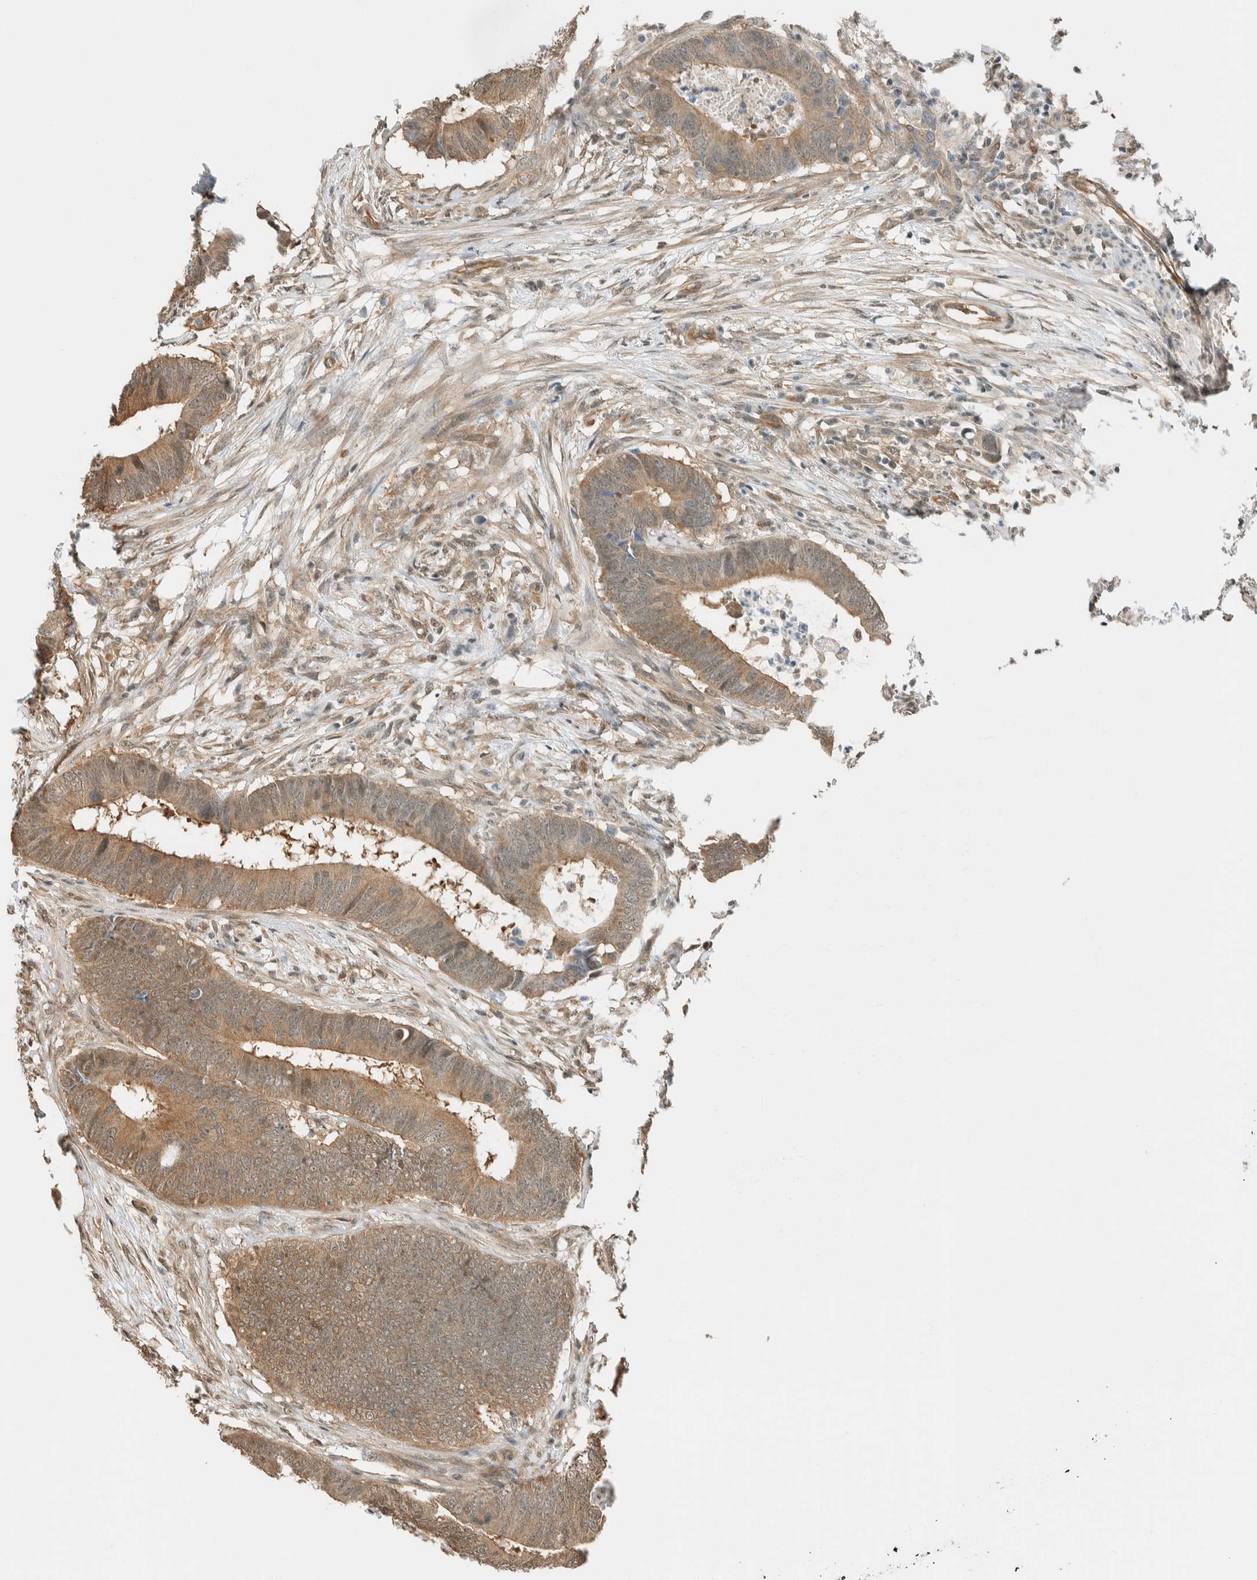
{"staining": {"intensity": "moderate", "quantity": ">75%", "location": "cytoplasmic/membranous"}, "tissue": "colorectal cancer", "cell_type": "Tumor cells", "image_type": "cancer", "snomed": [{"axis": "morphology", "description": "Adenocarcinoma, NOS"}, {"axis": "topography", "description": "Colon"}], "caption": "IHC micrograph of neoplastic tissue: adenocarcinoma (colorectal) stained using IHC reveals medium levels of moderate protein expression localized specifically in the cytoplasmic/membranous of tumor cells, appearing as a cytoplasmic/membranous brown color.", "gene": "NIBAN2", "patient": {"sex": "male", "age": 56}}